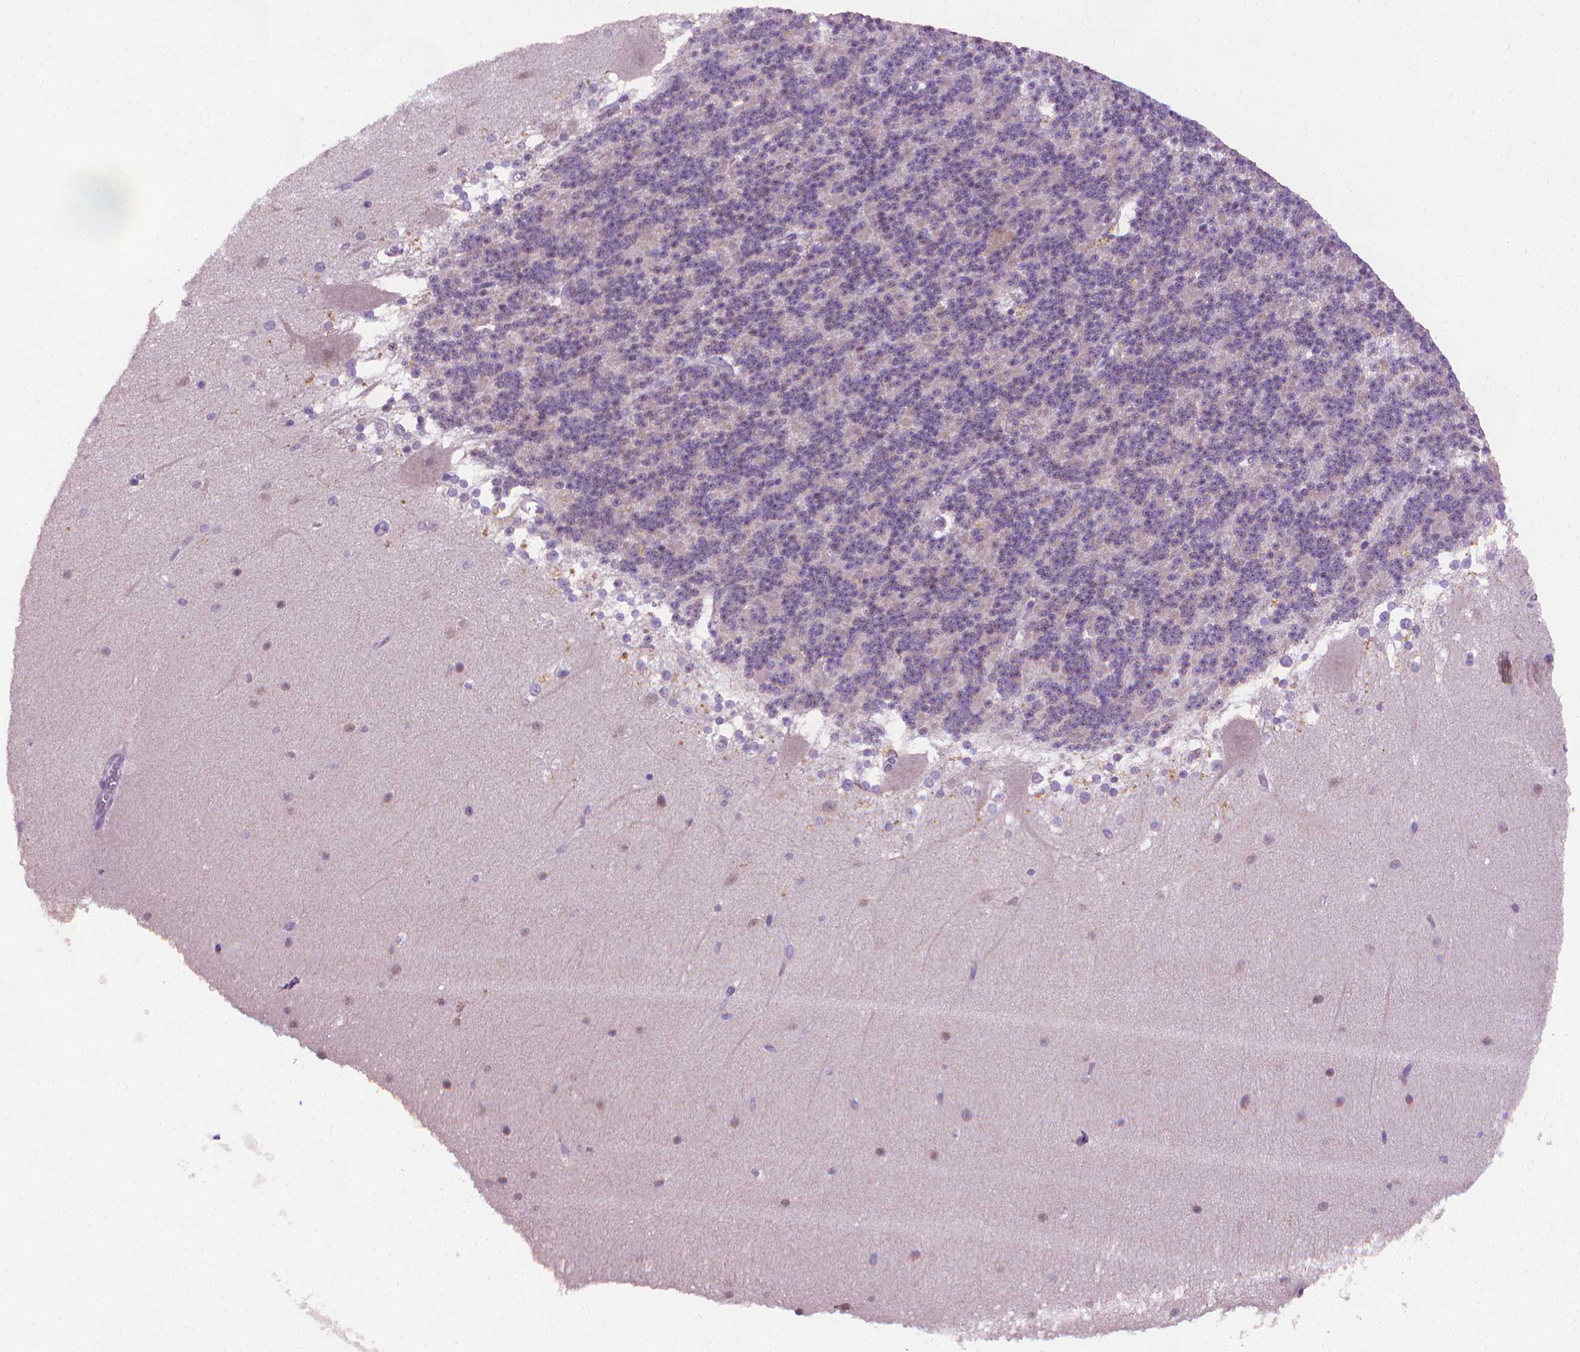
{"staining": {"intensity": "negative", "quantity": "none", "location": "none"}, "tissue": "cerebellum", "cell_type": "Cells in granular layer", "image_type": "normal", "snomed": [{"axis": "morphology", "description": "Normal tissue, NOS"}, {"axis": "topography", "description": "Cerebellum"}], "caption": "Photomicrograph shows no significant protein expression in cells in granular layer of normal cerebellum.", "gene": "CDKN2D", "patient": {"sex": "female", "age": 19}}